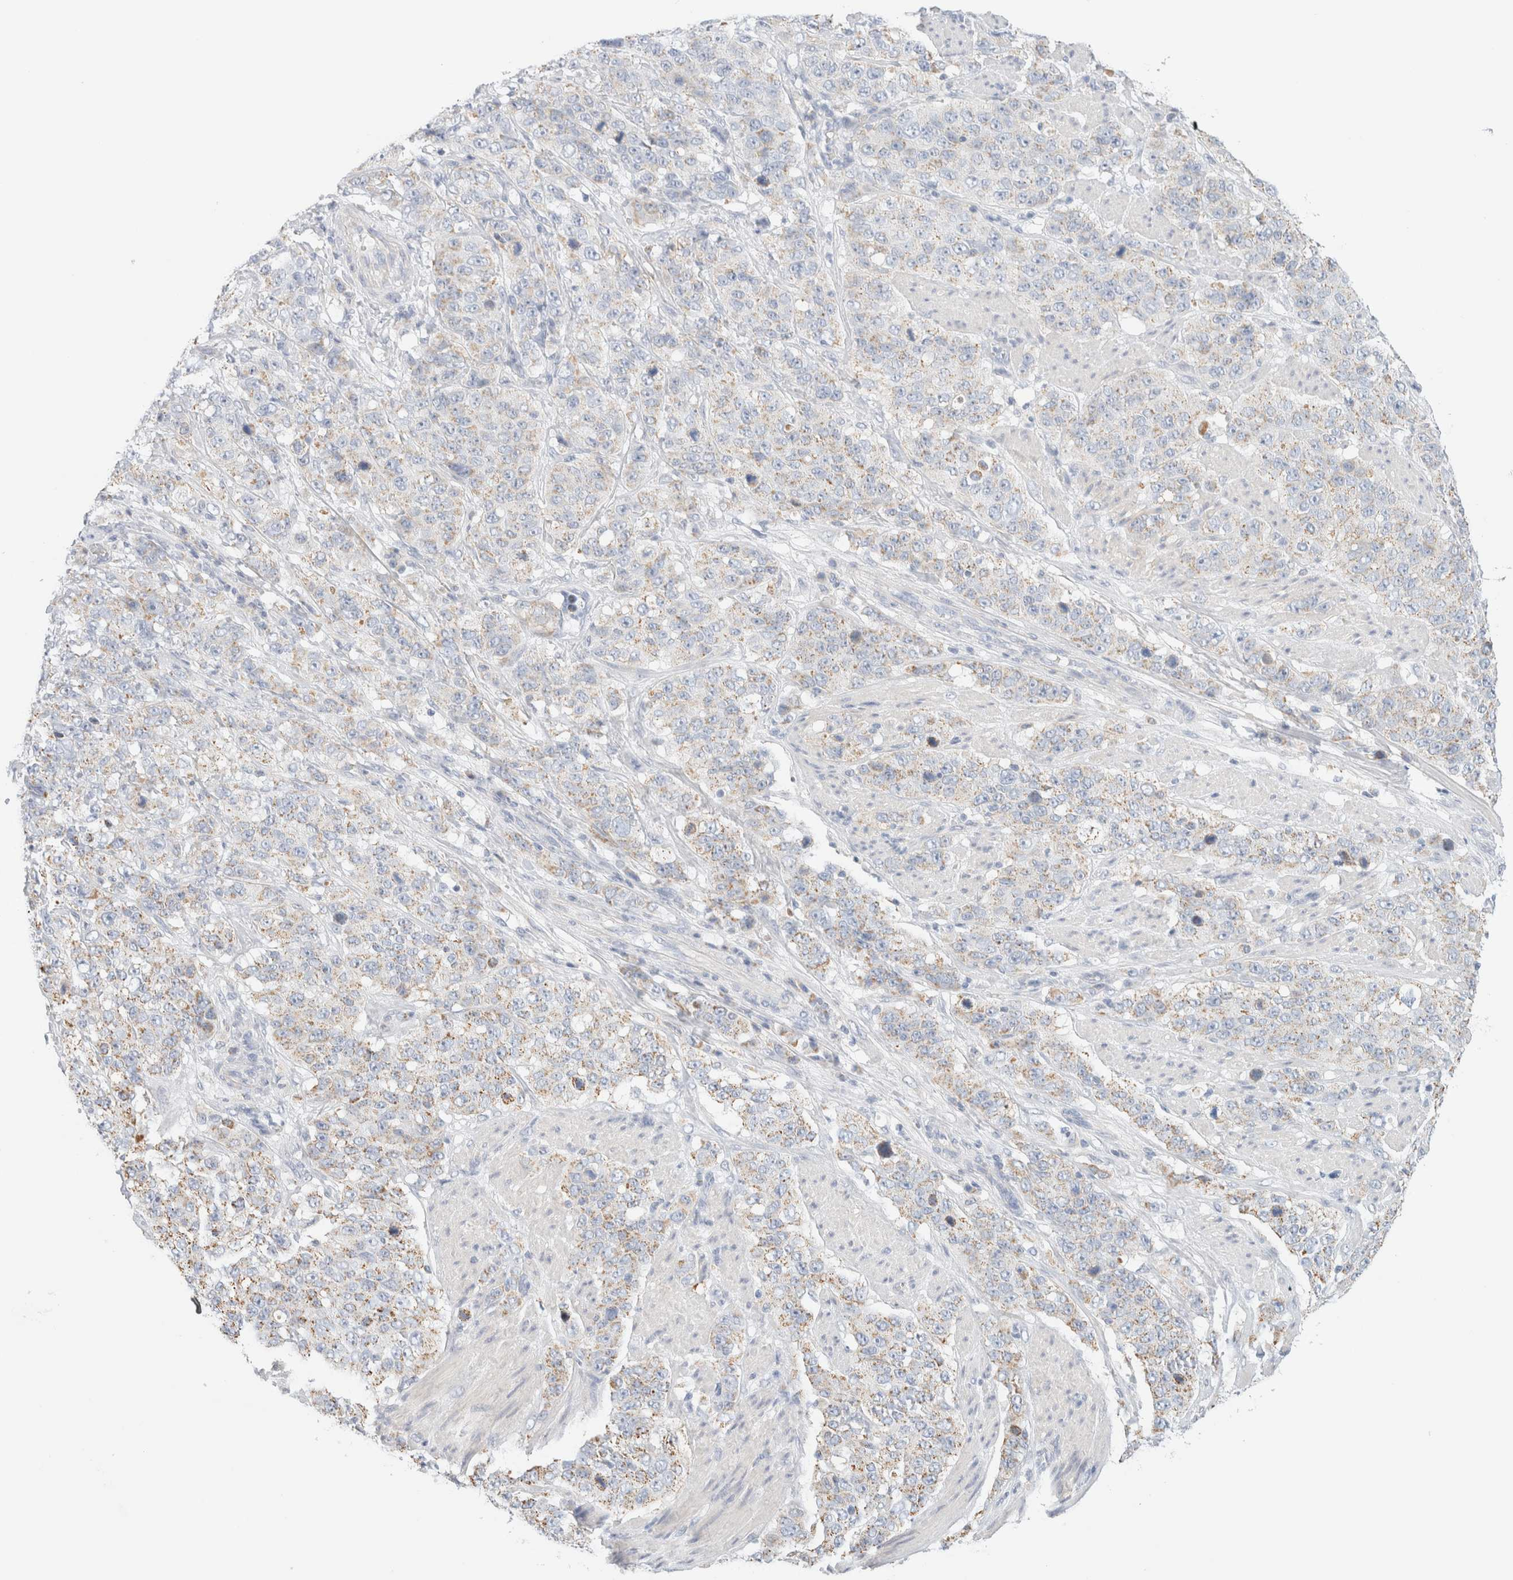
{"staining": {"intensity": "weak", "quantity": "25%-75%", "location": "cytoplasmic/membranous"}, "tissue": "stomach cancer", "cell_type": "Tumor cells", "image_type": "cancer", "snomed": [{"axis": "morphology", "description": "Adenocarcinoma, NOS"}, {"axis": "topography", "description": "Stomach"}], "caption": "Immunohistochemical staining of human stomach cancer (adenocarcinoma) exhibits low levels of weak cytoplasmic/membranous protein positivity in about 25%-75% of tumor cells.", "gene": "HDHD3", "patient": {"sex": "male", "age": 48}}